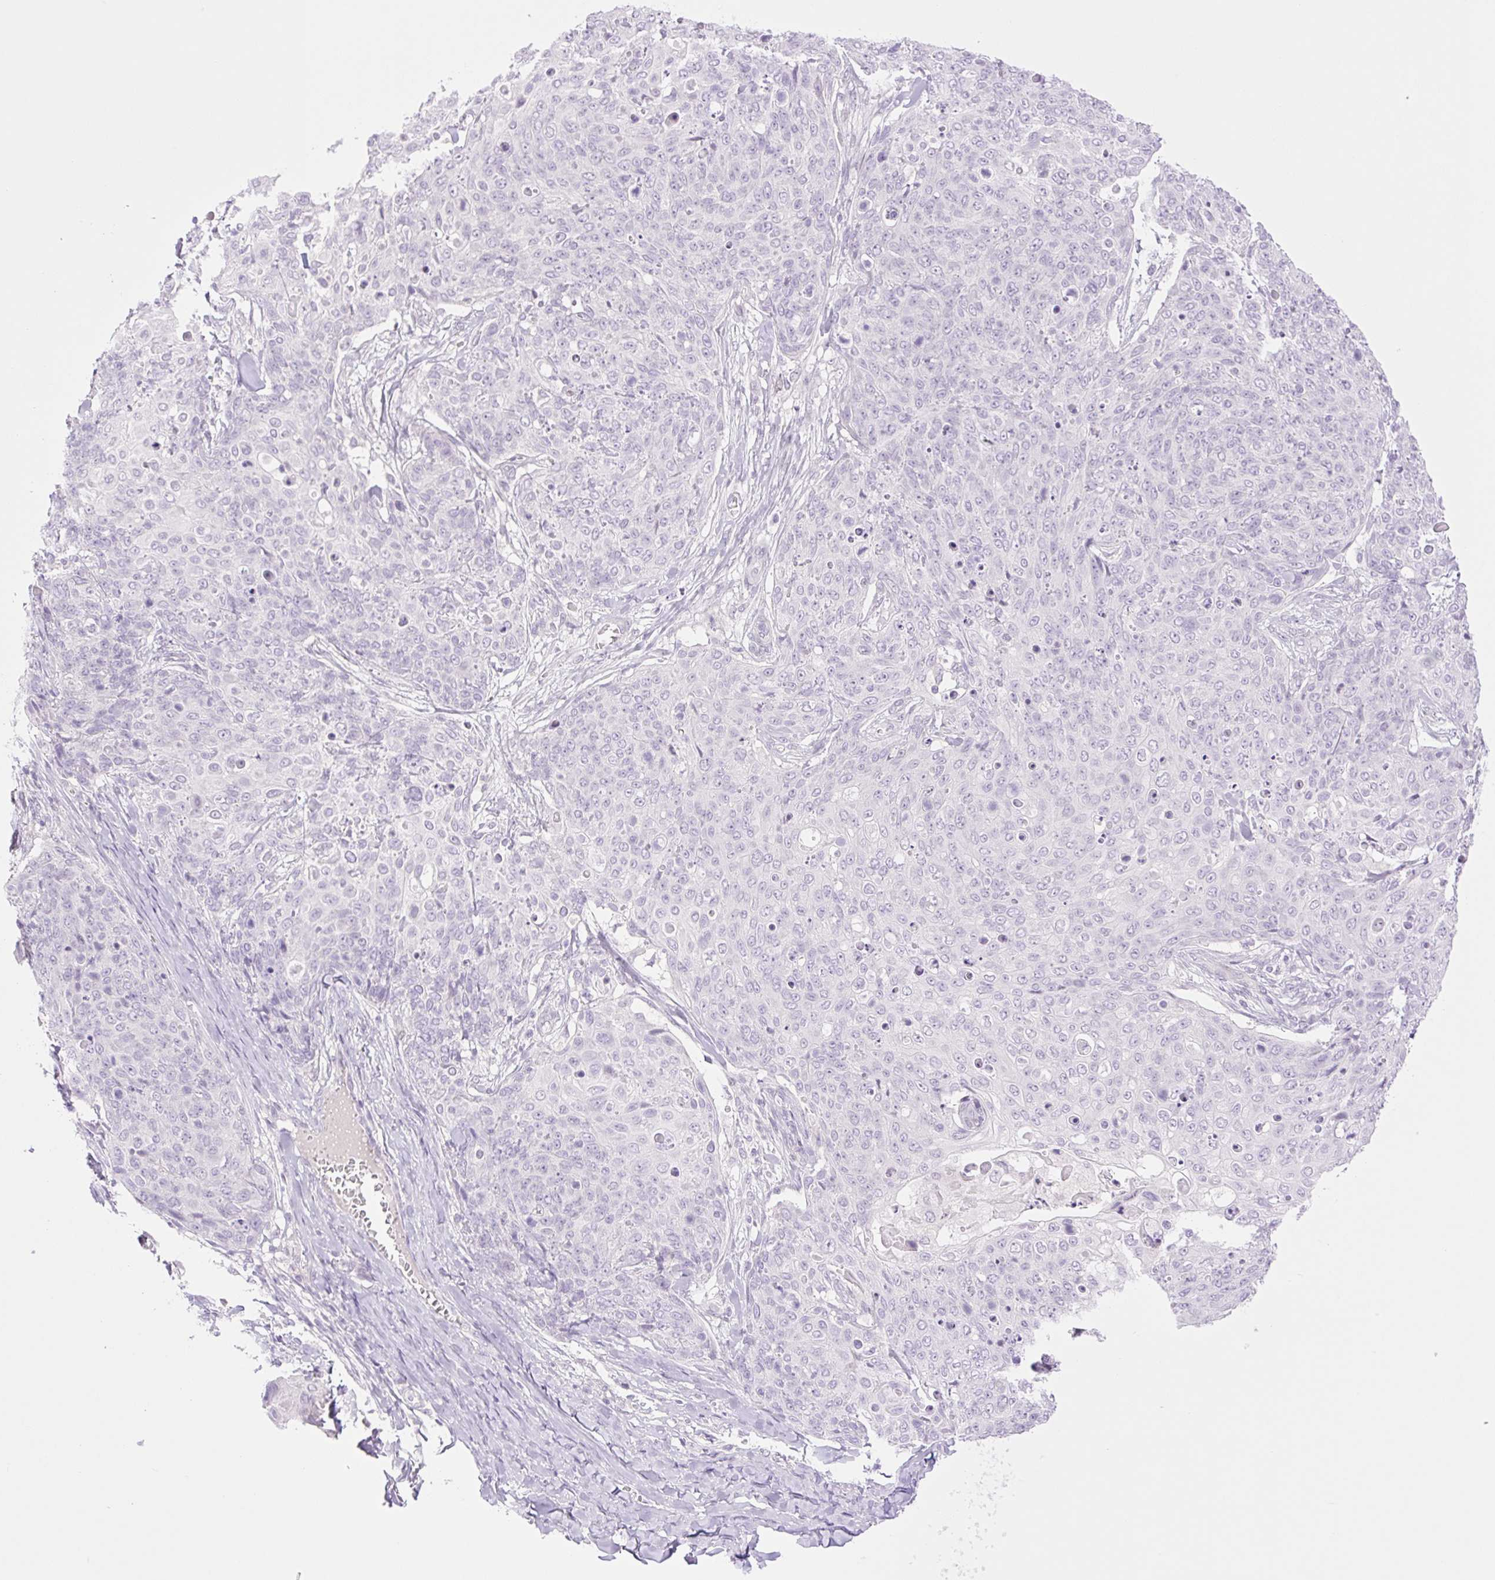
{"staining": {"intensity": "negative", "quantity": "none", "location": "none"}, "tissue": "skin cancer", "cell_type": "Tumor cells", "image_type": "cancer", "snomed": [{"axis": "morphology", "description": "Squamous cell carcinoma, NOS"}, {"axis": "topography", "description": "Skin"}, {"axis": "topography", "description": "Vulva"}], "caption": "A histopathology image of squamous cell carcinoma (skin) stained for a protein demonstrates no brown staining in tumor cells.", "gene": "TBX15", "patient": {"sex": "female", "age": 85}}